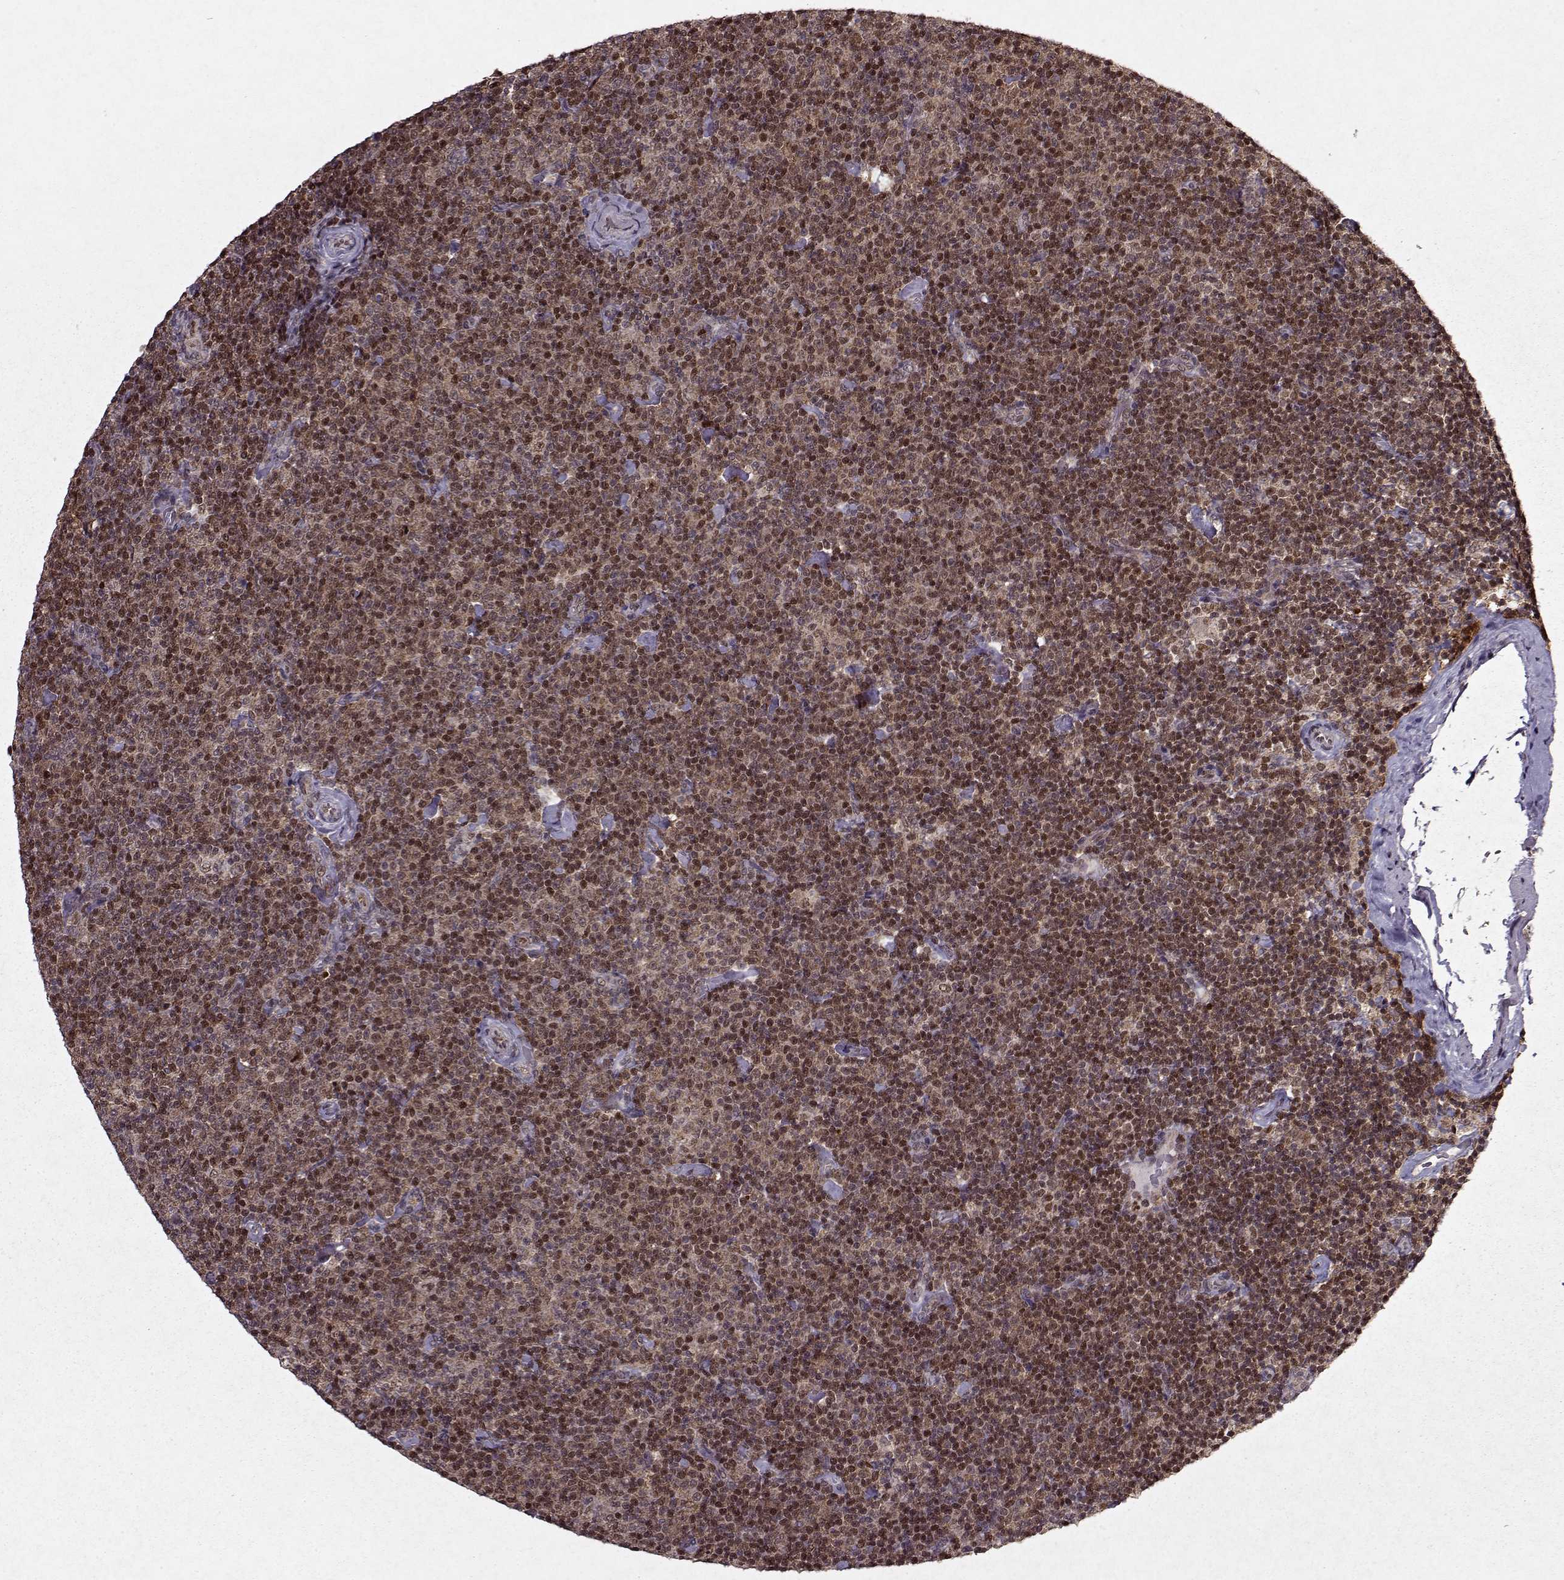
{"staining": {"intensity": "moderate", "quantity": ">75%", "location": "cytoplasmic/membranous,nuclear"}, "tissue": "lymphoma", "cell_type": "Tumor cells", "image_type": "cancer", "snomed": [{"axis": "morphology", "description": "Malignant lymphoma, non-Hodgkin's type, Low grade"}, {"axis": "topography", "description": "Lymph node"}], "caption": "DAB immunohistochemical staining of lymphoma shows moderate cytoplasmic/membranous and nuclear protein positivity in about >75% of tumor cells.", "gene": "PSMA7", "patient": {"sex": "male", "age": 81}}